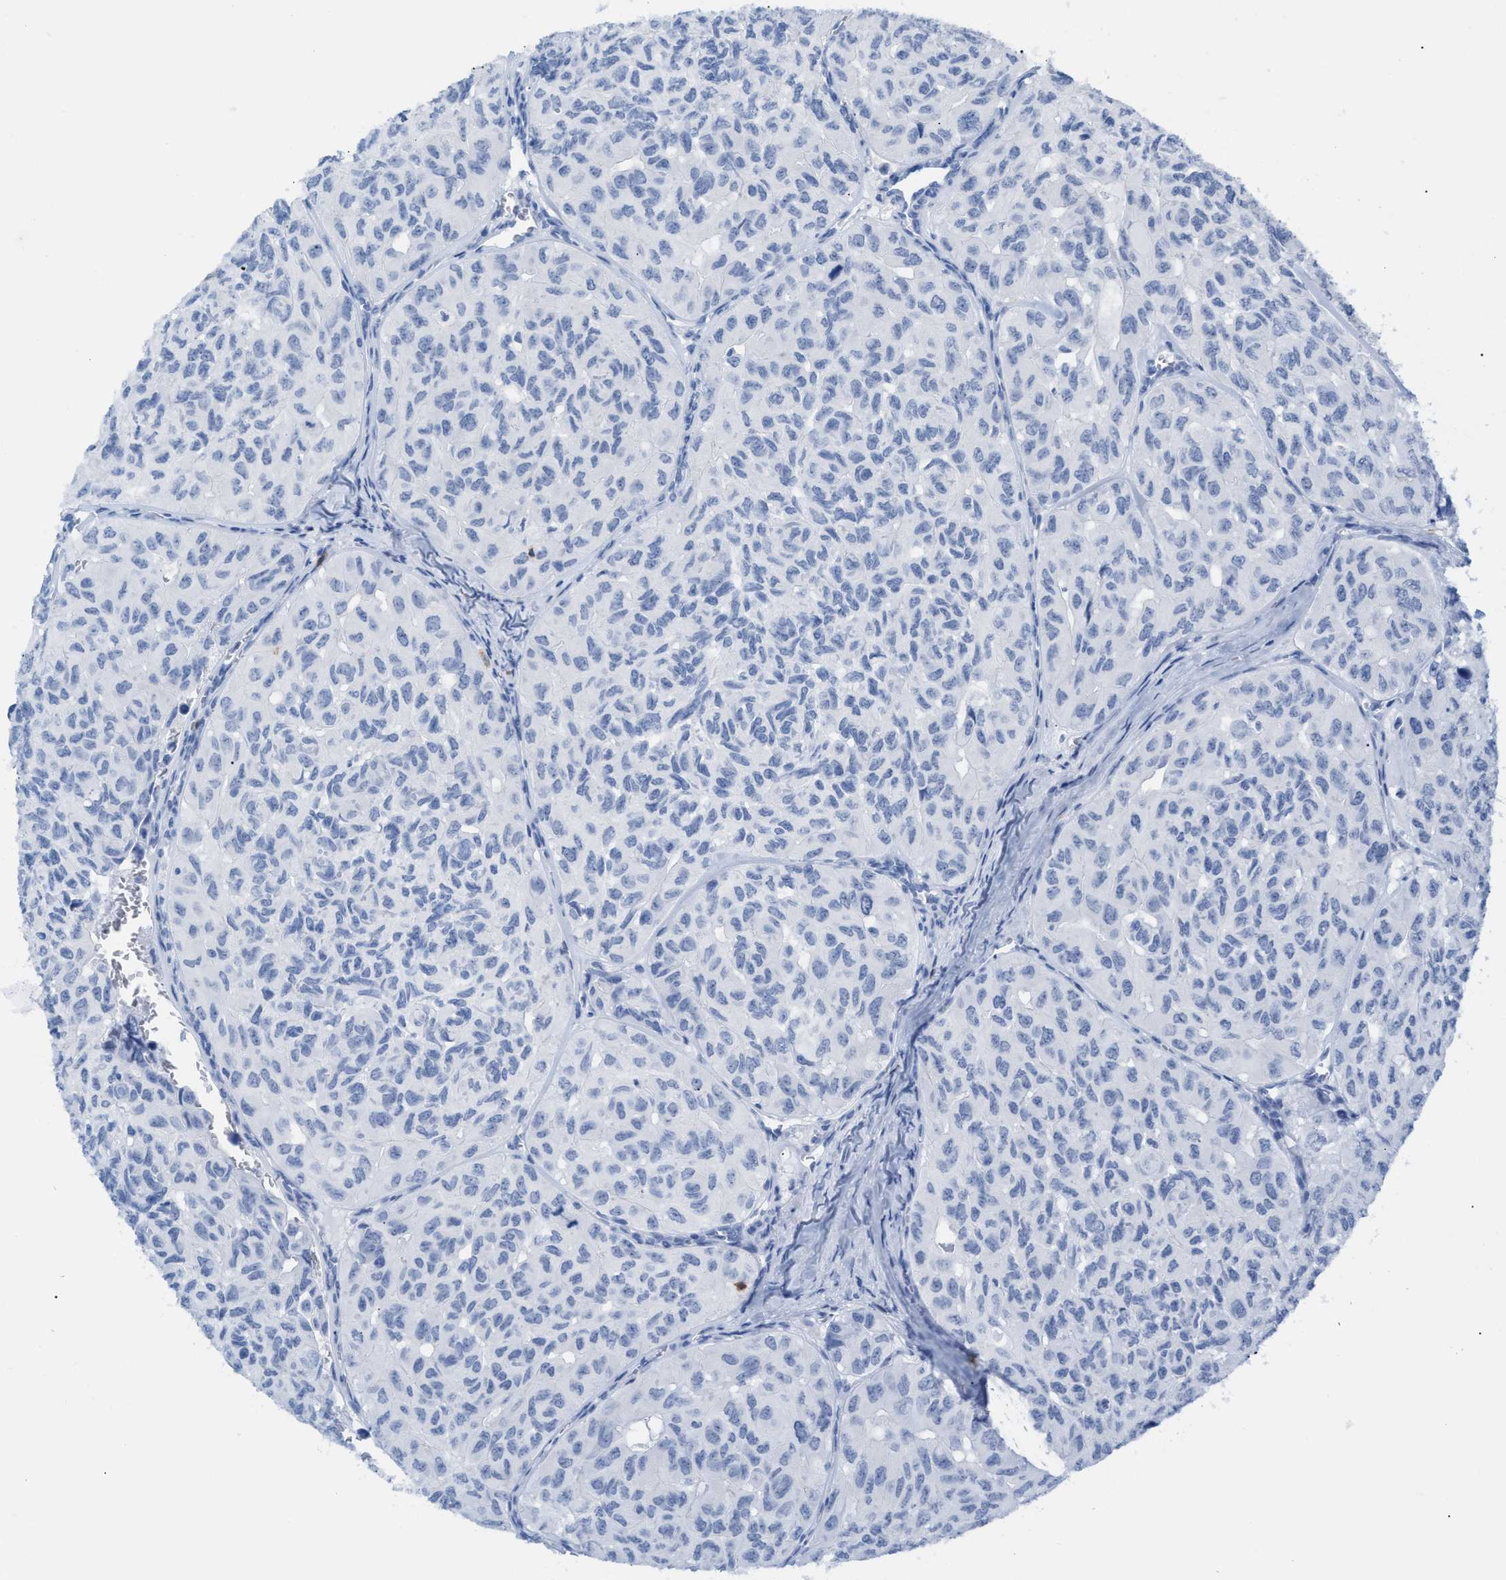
{"staining": {"intensity": "negative", "quantity": "none", "location": "none"}, "tissue": "head and neck cancer", "cell_type": "Tumor cells", "image_type": "cancer", "snomed": [{"axis": "morphology", "description": "Adenocarcinoma, NOS"}, {"axis": "topography", "description": "Salivary gland, NOS"}, {"axis": "topography", "description": "Head-Neck"}], "caption": "A photomicrograph of human head and neck cancer (adenocarcinoma) is negative for staining in tumor cells.", "gene": "CD5", "patient": {"sex": "female", "age": 76}}